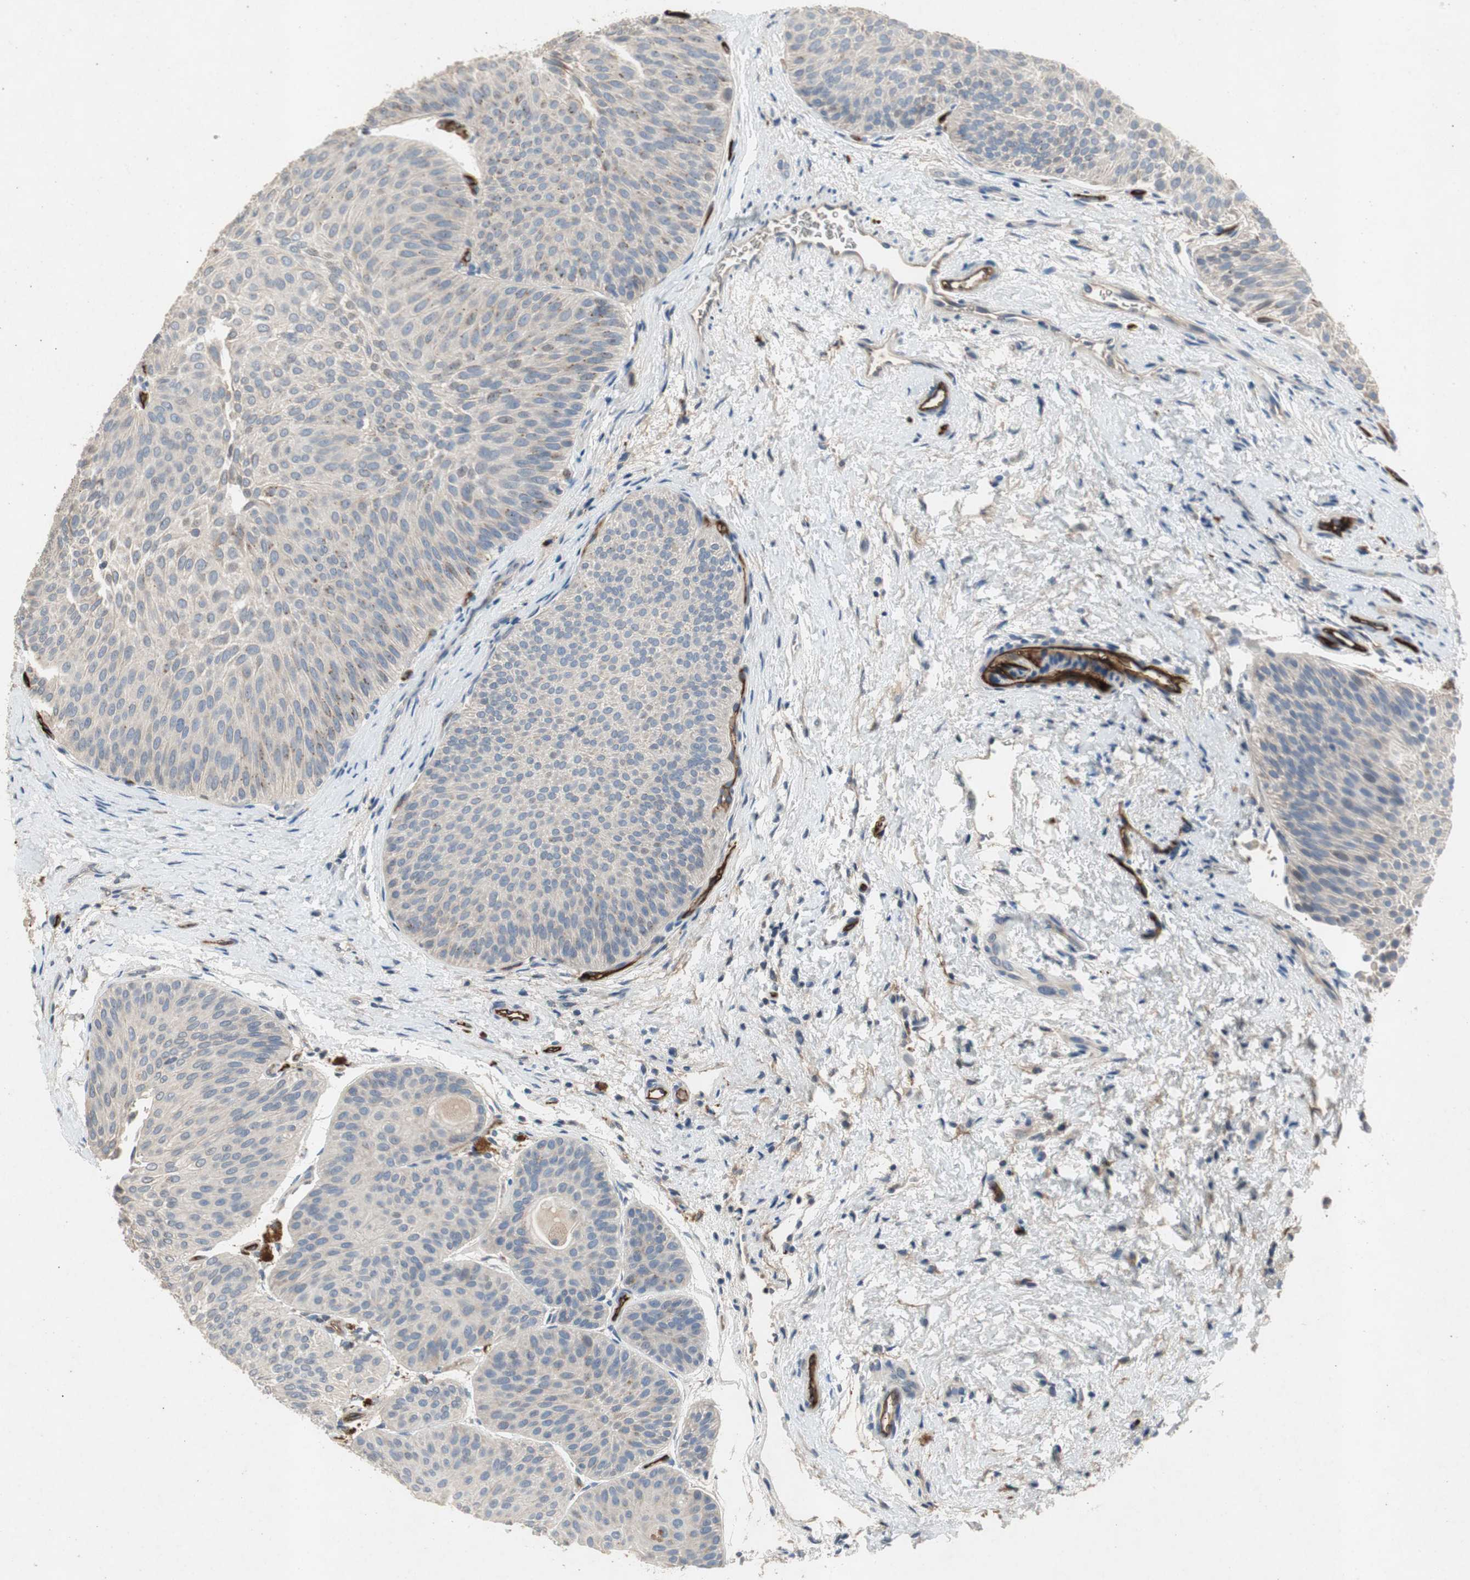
{"staining": {"intensity": "negative", "quantity": "none", "location": "none"}, "tissue": "urothelial cancer", "cell_type": "Tumor cells", "image_type": "cancer", "snomed": [{"axis": "morphology", "description": "Urothelial carcinoma, Low grade"}, {"axis": "topography", "description": "Urinary bladder"}], "caption": "Immunohistochemistry (IHC) histopathology image of human urothelial cancer stained for a protein (brown), which displays no expression in tumor cells. Nuclei are stained in blue.", "gene": "ALPL", "patient": {"sex": "female", "age": 60}}